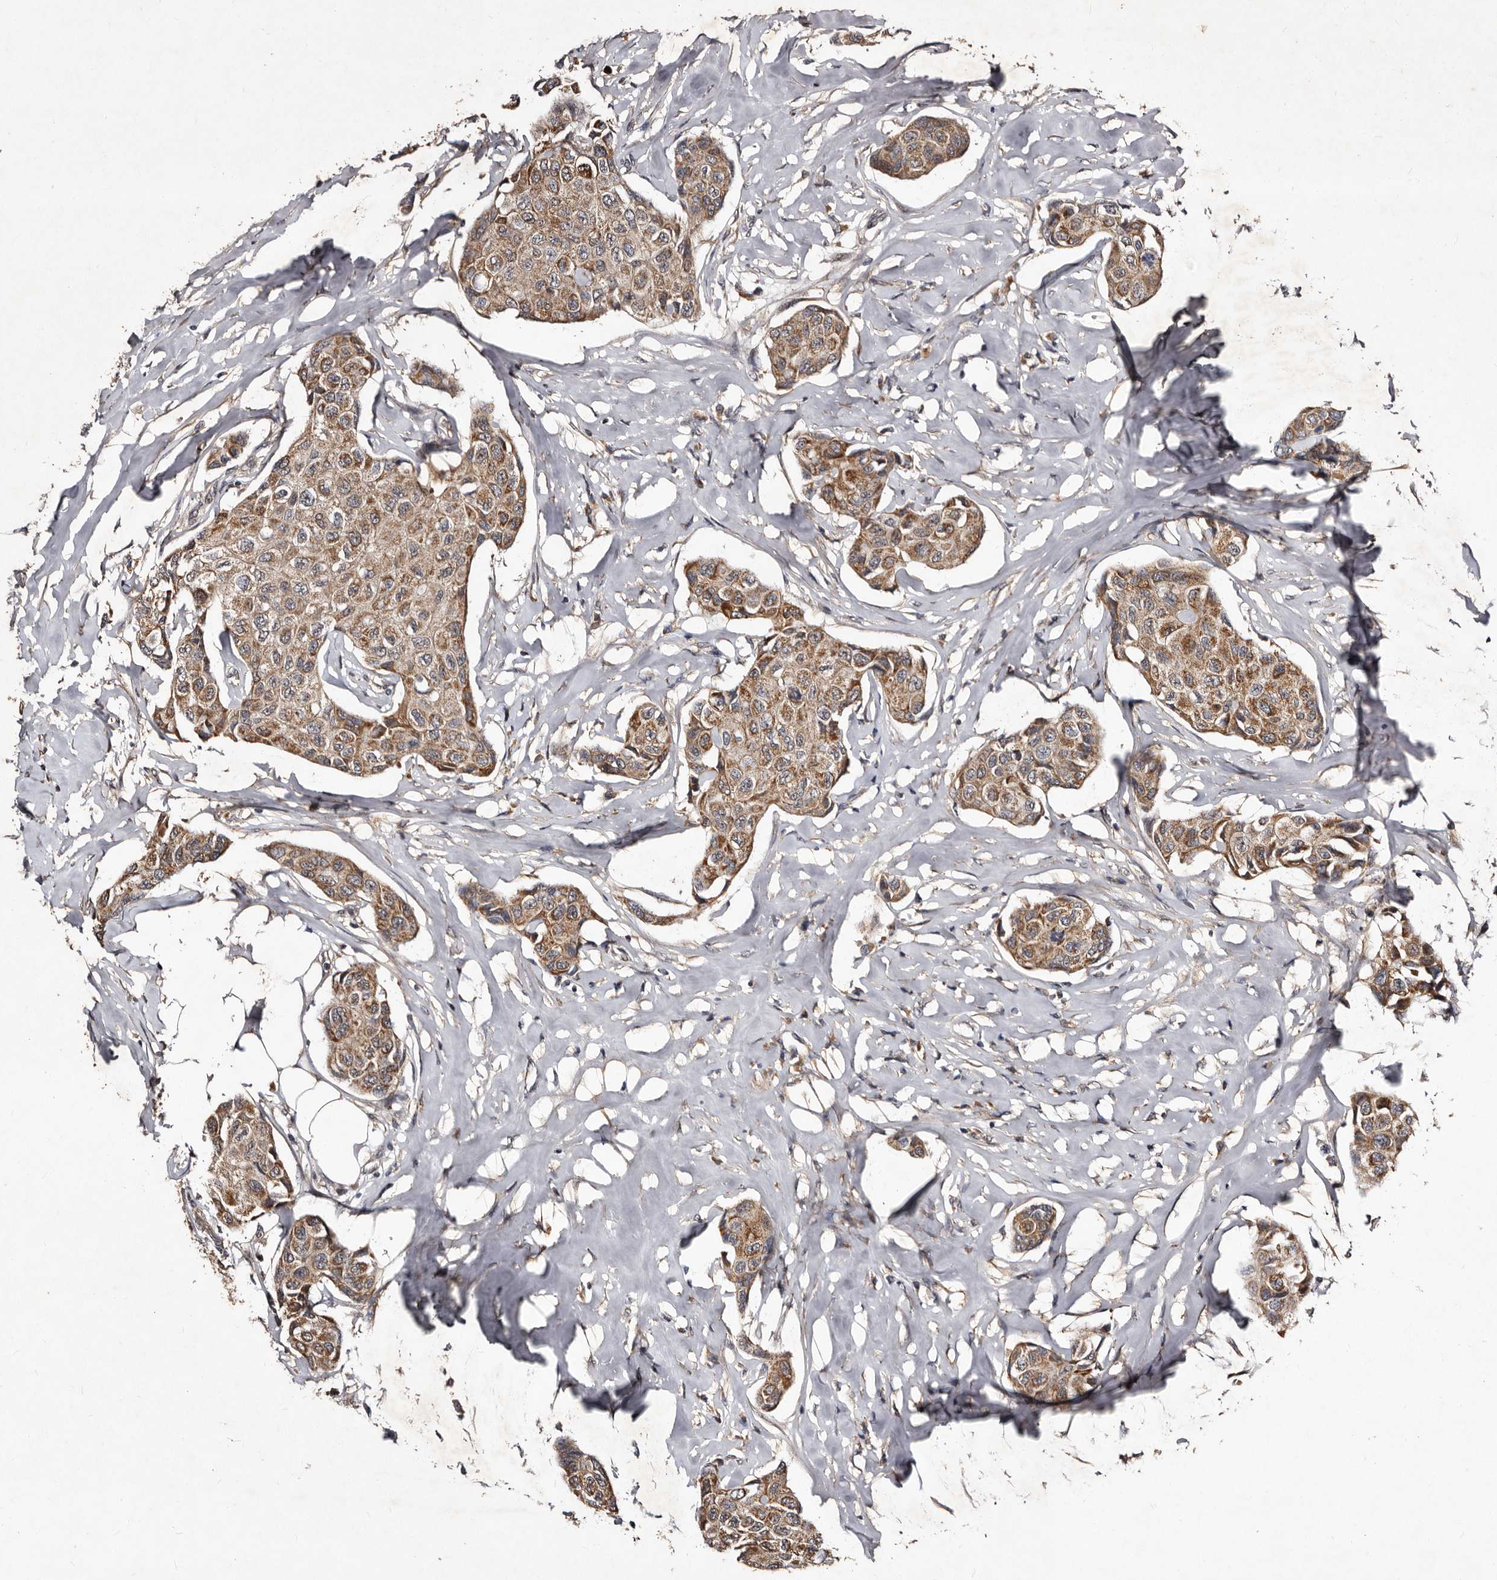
{"staining": {"intensity": "moderate", "quantity": ">75%", "location": "cytoplasmic/membranous"}, "tissue": "breast cancer", "cell_type": "Tumor cells", "image_type": "cancer", "snomed": [{"axis": "morphology", "description": "Duct carcinoma"}, {"axis": "topography", "description": "Breast"}], "caption": "Immunohistochemical staining of human intraductal carcinoma (breast) reveals medium levels of moderate cytoplasmic/membranous expression in approximately >75% of tumor cells.", "gene": "MKRN3", "patient": {"sex": "female", "age": 80}}